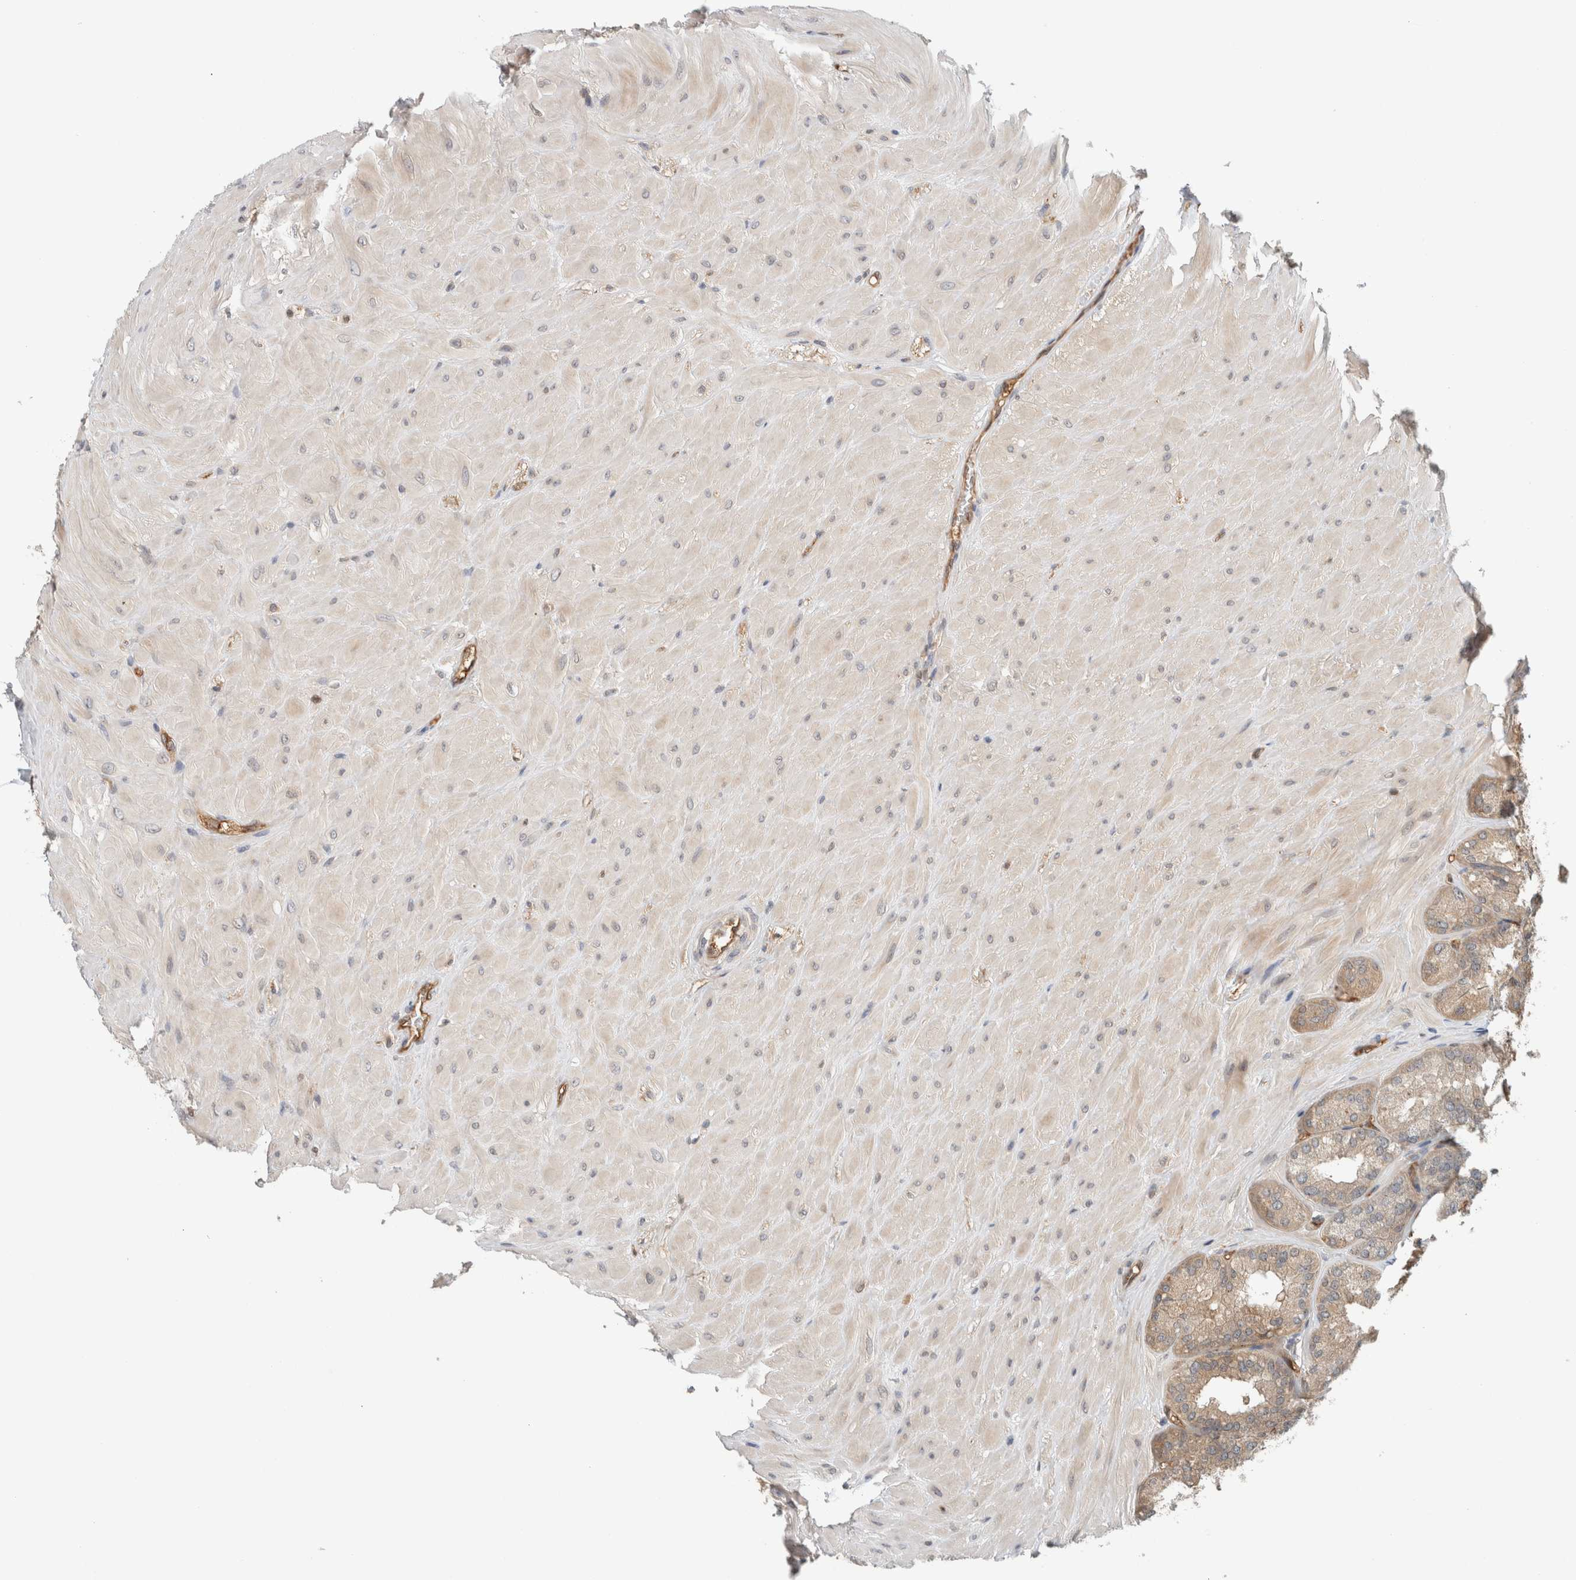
{"staining": {"intensity": "weak", "quantity": "25%-75%", "location": "cytoplasmic/membranous"}, "tissue": "seminal vesicle", "cell_type": "Glandular cells", "image_type": "normal", "snomed": [{"axis": "morphology", "description": "Normal tissue, NOS"}, {"axis": "topography", "description": "Prostate"}, {"axis": "topography", "description": "Seminal veicle"}], "caption": "Immunohistochemistry image of normal seminal vesicle: human seminal vesicle stained using immunohistochemistry (IHC) demonstrates low levels of weak protein expression localized specifically in the cytoplasmic/membranous of glandular cells, appearing as a cytoplasmic/membranous brown color.", "gene": "PFDN4", "patient": {"sex": "male", "age": 51}}